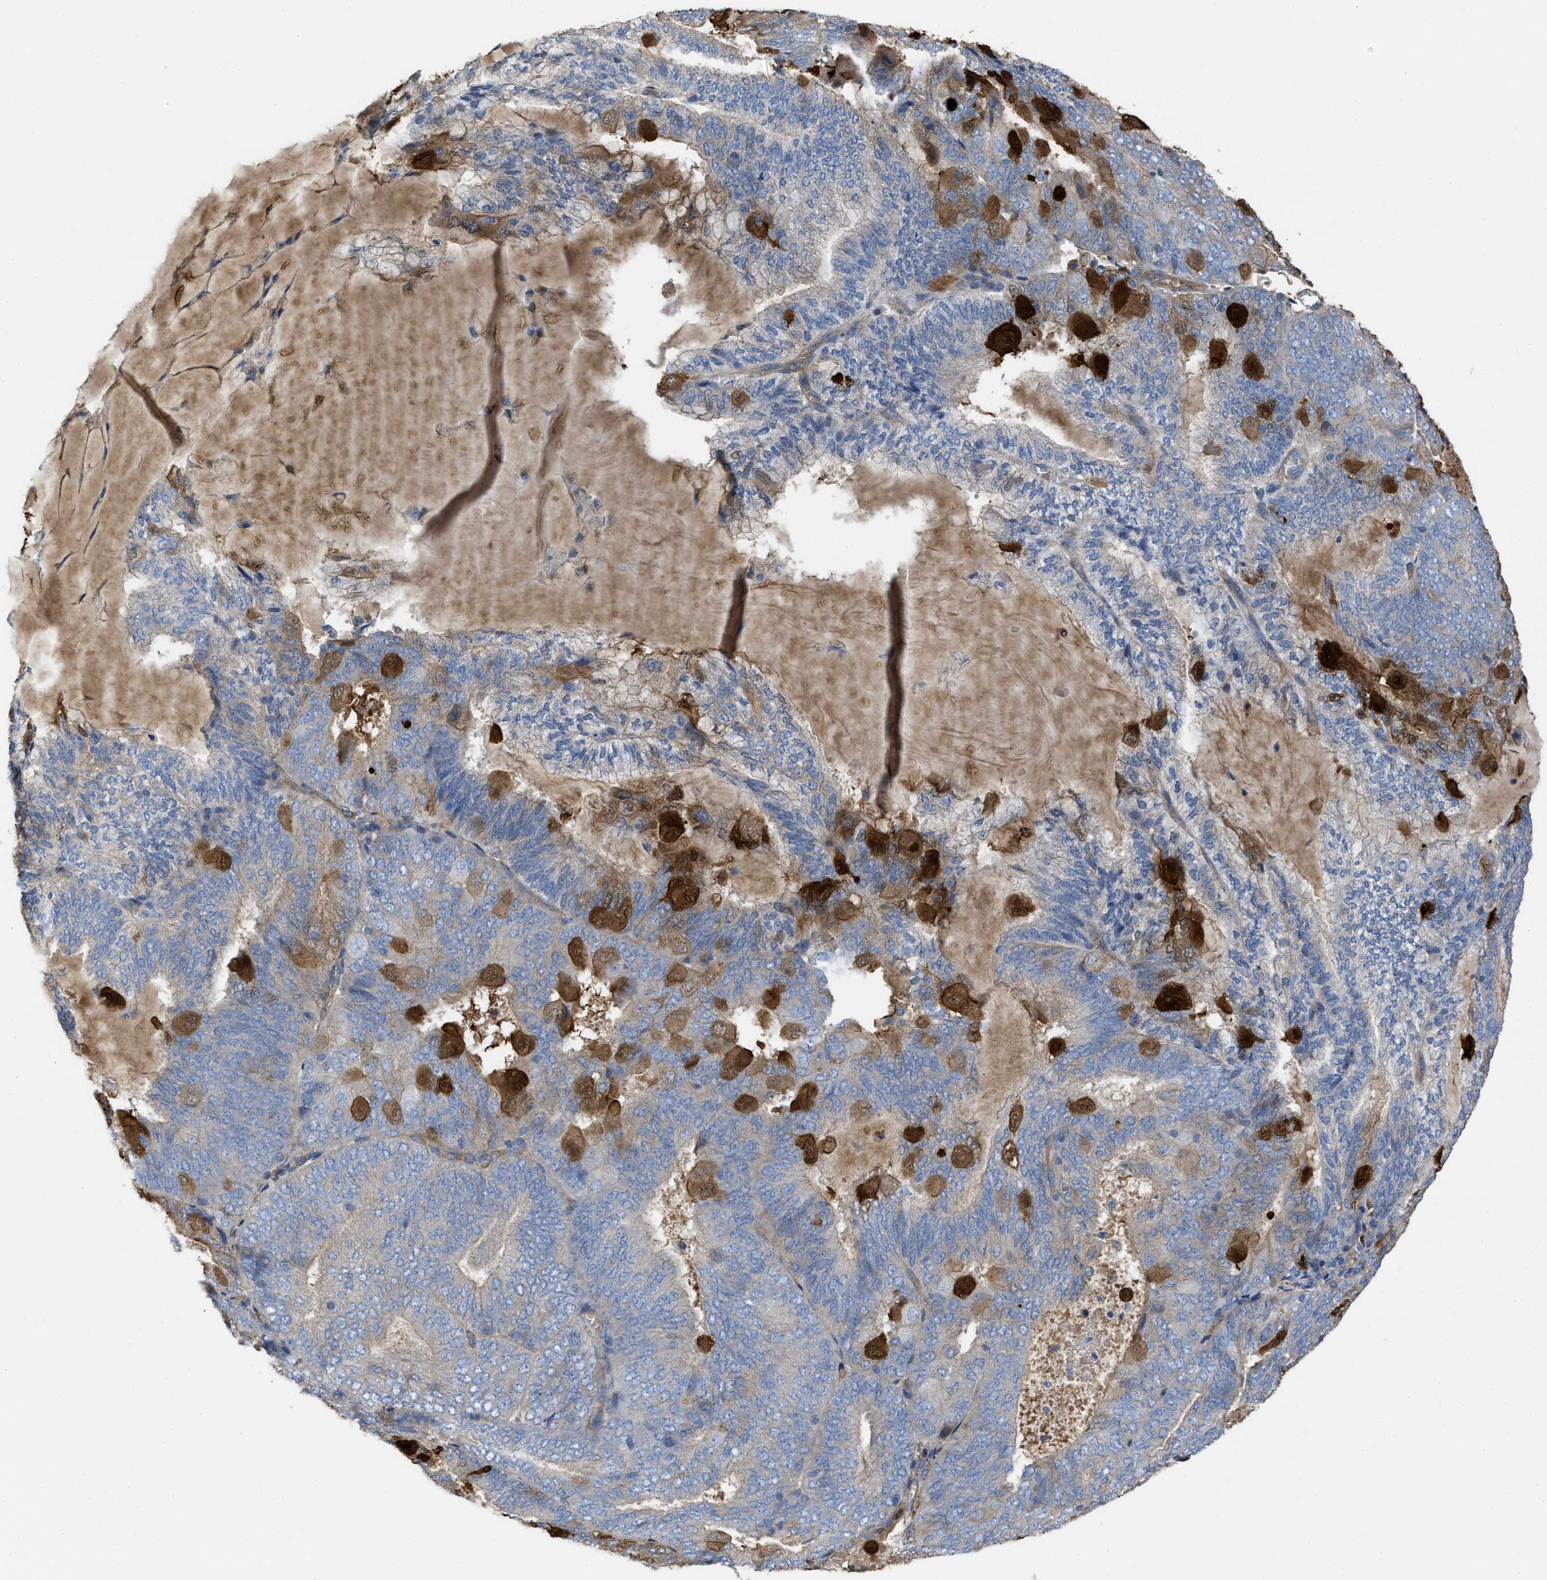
{"staining": {"intensity": "negative", "quantity": "none", "location": "none"}, "tissue": "endometrial cancer", "cell_type": "Tumor cells", "image_type": "cancer", "snomed": [{"axis": "morphology", "description": "Adenocarcinoma, NOS"}, {"axis": "topography", "description": "Endometrium"}], "caption": "An image of endometrial cancer stained for a protein shows no brown staining in tumor cells.", "gene": "TRIOBP", "patient": {"sex": "female", "age": 81}}